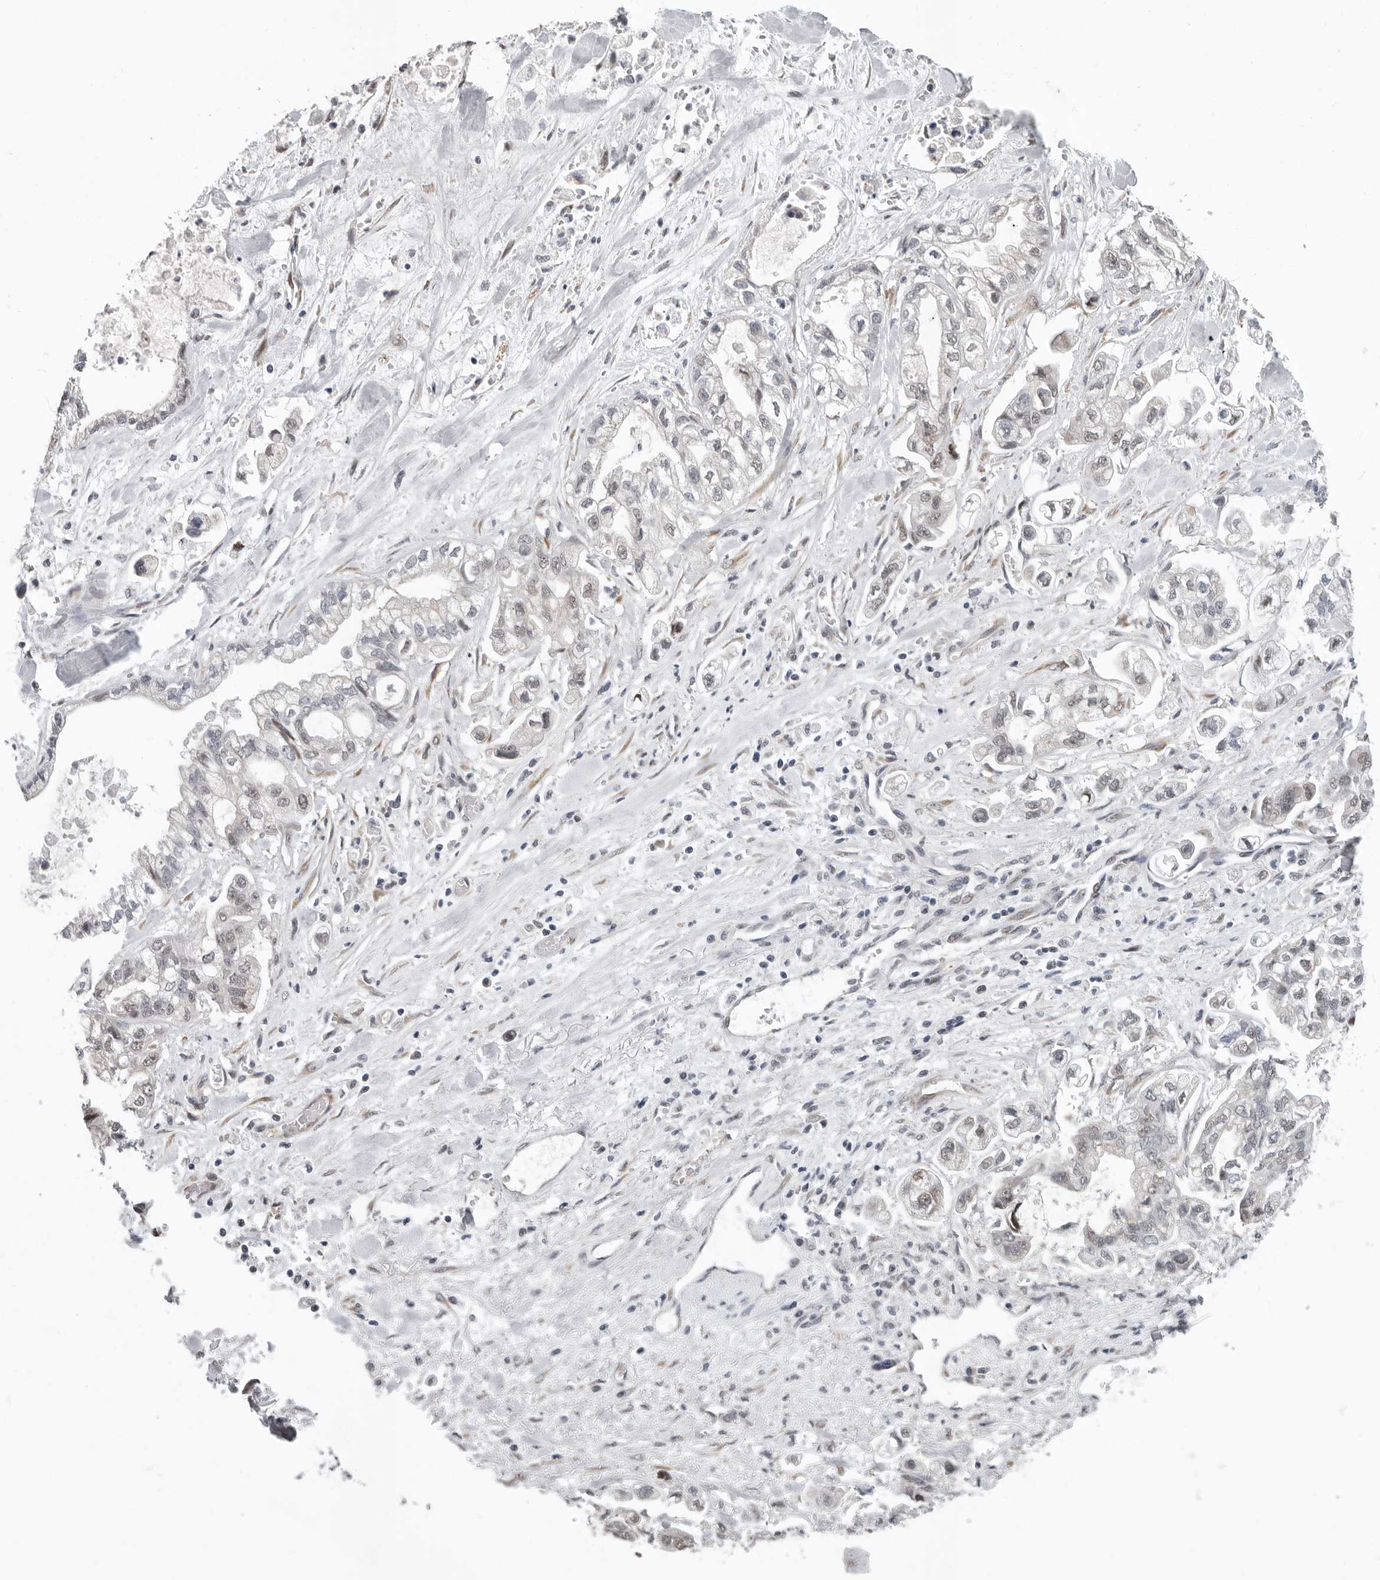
{"staining": {"intensity": "negative", "quantity": "none", "location": "none"}, "tissue": "stomach cancer", "cell_type": "Tumor cells", "image_type": "cancer", "snomed": [{"axis": "morphology", "description": "Normal tissue, NOS"}, {"axis": "morphology", "description": "Adenocarcinoma, NOS"}, {"axis": "topography", "description": "Stomach"}], "caption": "DAB immunohistochemical staining of stomach adenocarcinoma displays no significant positivity in tumor cells. Nuclei are stained in blue.", "gene": "RALGPS2", "patient": {"sex": "male", "age": 62}}